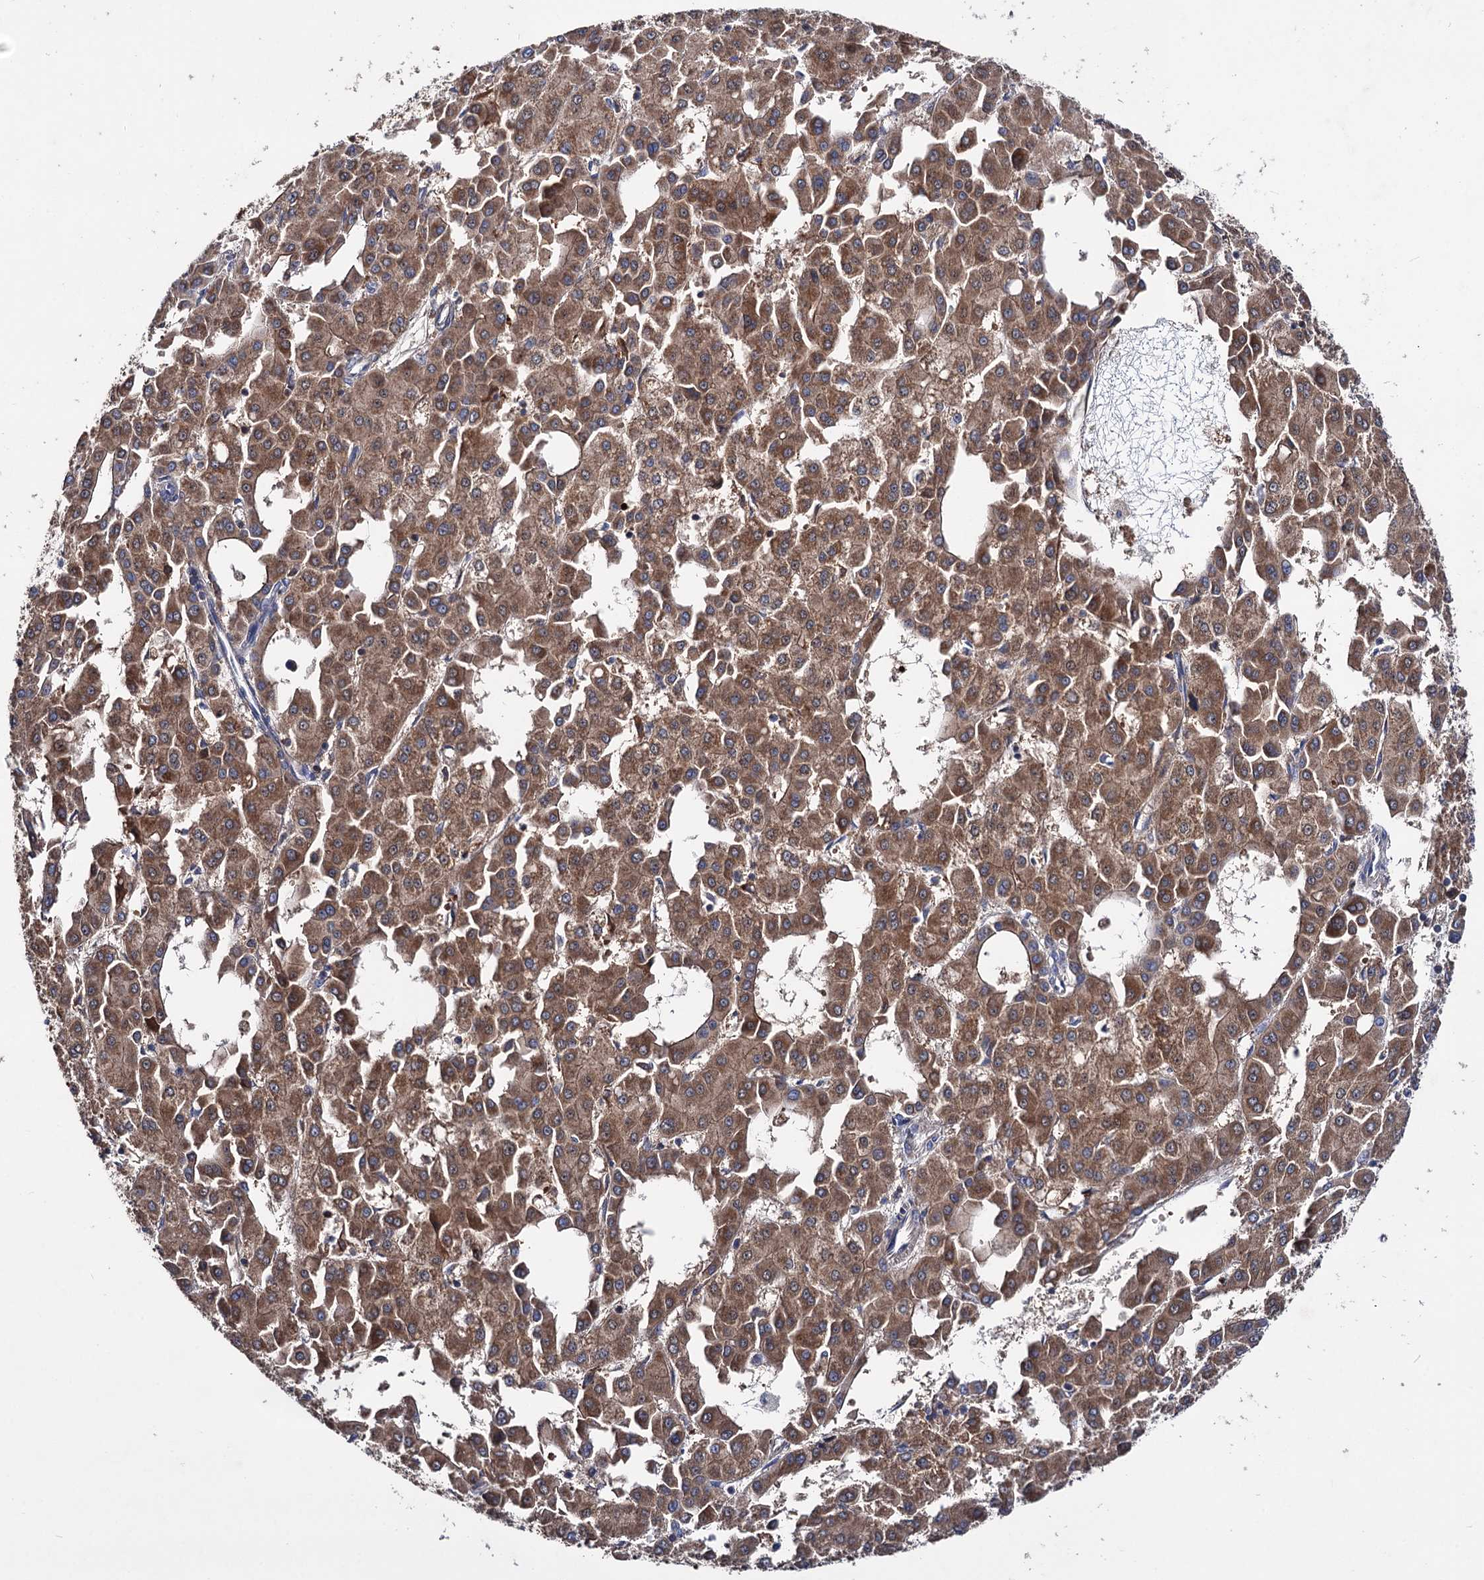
{"staining": {"intensity": "moderate", "quantity": ">75%", "location": "cytoplasmic/membranous"}, "tissue": "liver cancer", "cell_type": "Tumor cells", "image_type": "cancer", "snomed": [{"axis": "morphology", "description": "Carcinoma, Hepatocellular, NOS"}, {"axis": "topography", "description": "Liver"}], "caption": "Immunohistochemistry staining of liver cancer, which reveals medium levels of moderate cytoplasmic/membranous positivity in about >75% of tumor cells indicating moderate cytoplasmic/membranous protein positivity. The staining was performed using DAB (3,3'-diaminobenzidine) (brown) for protein detection and nuclei were counterstained in hematoxylin (blue).", "gene": "CLPB", "patient": {"sex": "male", "age": 47}}